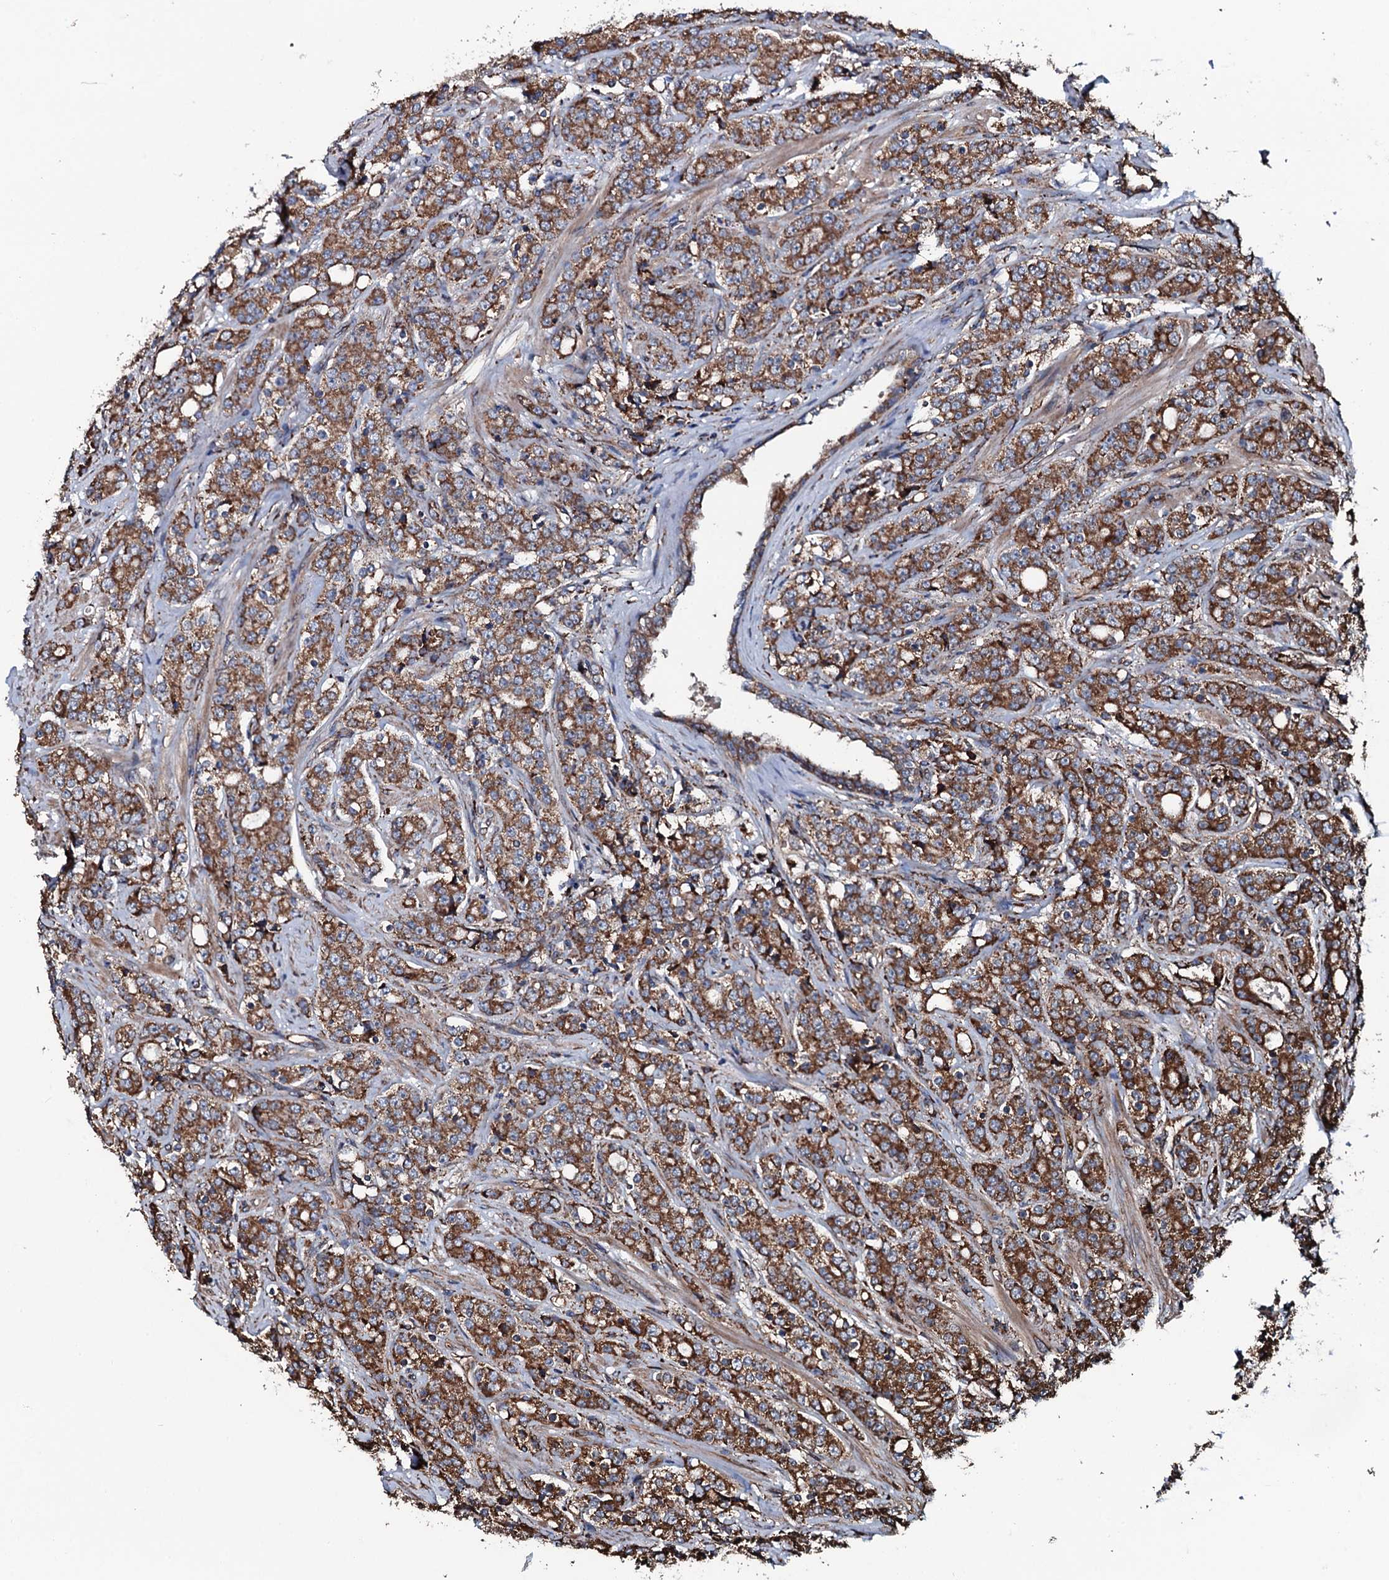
{"staining": {"intensity": "strong", "quantity": ">75%", "location": "cytoplasmic/membranous"}, "tissue": "prostate cancer", "cell_type": "Tumor cells", "image_type": "cancer", "snomed": [{"axis": "morphology", "description": "Adenocarcinoma, High grade"}, {"axis": "topography", "description": "Prostate"}], "caption": "Brown immunohistochemical staining in prostate high-grade adenocarcinoma demonstrates strong cytoplasmic/membranous staining in approximately >75% of tumor cells. (DAB (3,3'-diaminobenzidine) = brown stain, brightfield microscopy at high magnification).", "gene": "RAB12", "patient": {"sex": "male", "age": 62}}